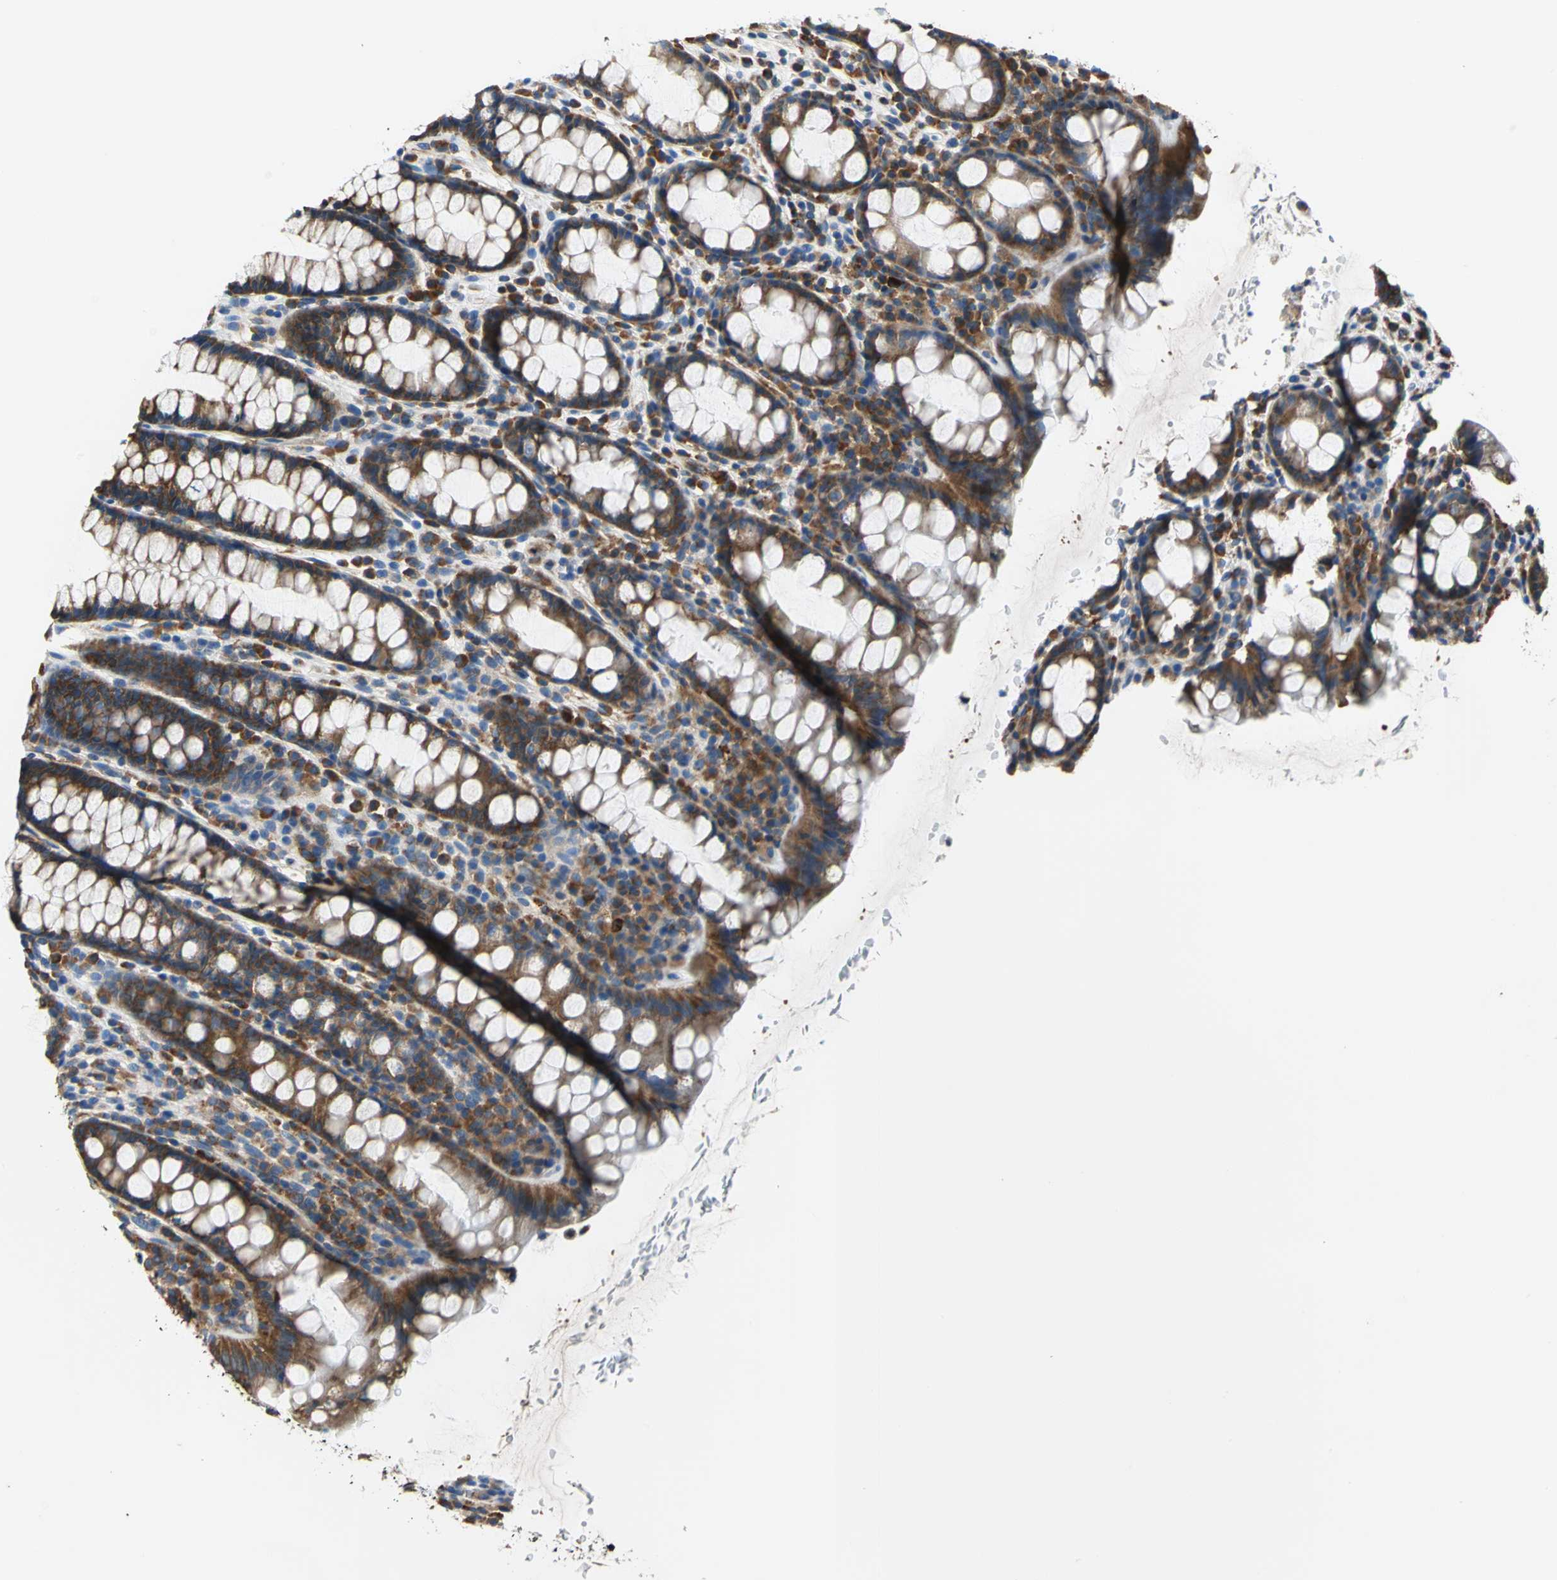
{"staining": {"intensity": "strong", "quantity": ">75%", "location": "cytoplasmic/membranous"}, "tissue": "rectum", "cell_type": "Glandular cells", "image_type": "normal", "snomed": [{"axis": "morphology", "description": "Normal tissue, NOS"}, {"axis": "topography", "description": "Rectum"}], "caption": "Immunohistochemistry (IHC) photomicrograph of unremarkable human rectum stained for a protein (brown), which exhibits high levels of strong cytoplasmic/membranous positivity in about >75% of glandular cells.", "gene": "TRIM25", "patient": {"sex": "male", "age": 92}}